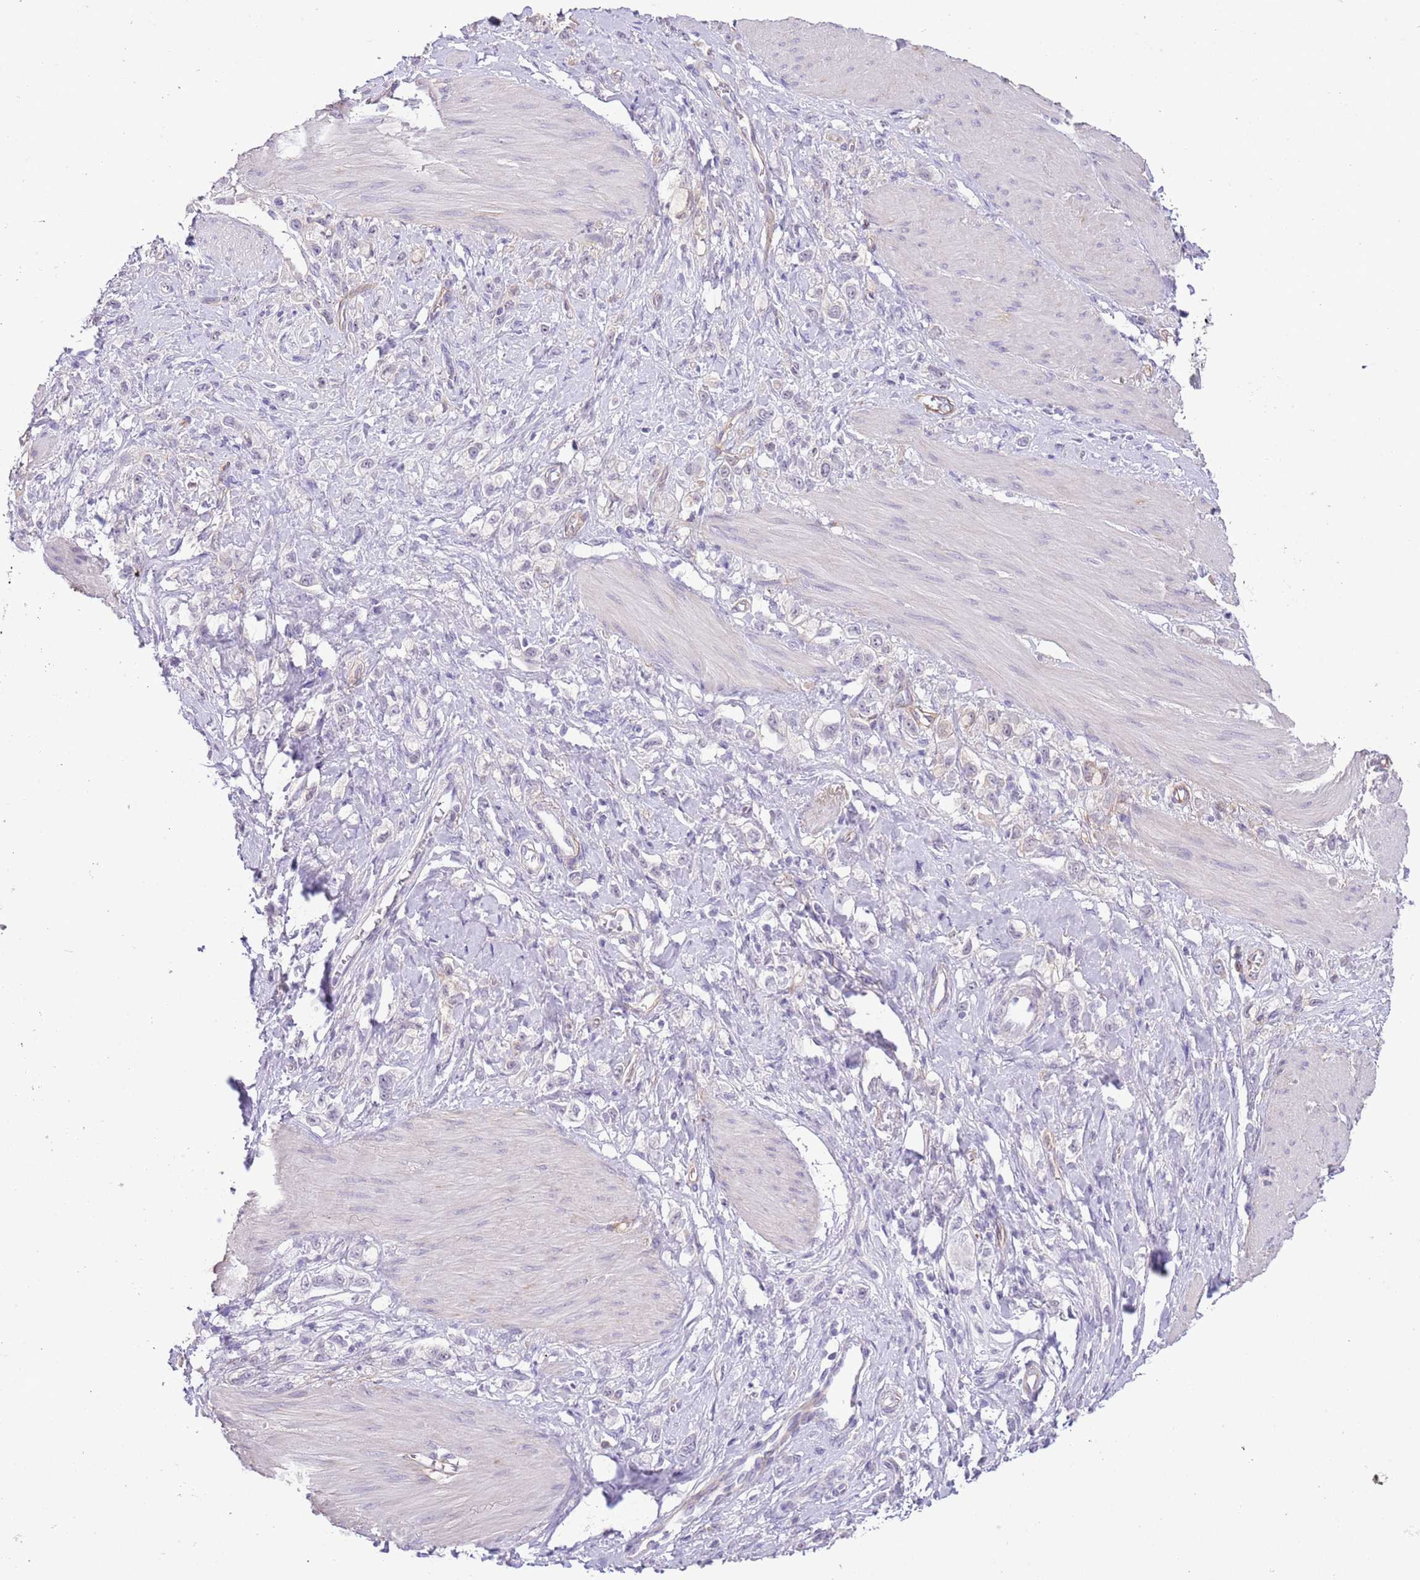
{"staining": {"intensity": "negative", "quantity": "none", "location": "none"}, "tissue": "stomach cancer", "cell_type": "Tumor cells", "image_type": "cancer", "snomed": [{"axis": "morphology", "description": "Adenocarcinoma, NOS"}, {"axis": "topography", "description": "Stomach"}], "caption": "High magnification brightfield microscopy of adenocarcinoma (stomach) stained with DAB (brown) and counterstained with hematoxylin (blue): tumor cells show no significant staining.", "gene": "MIDN", "patient": {"sex": "female", "age": 65}}